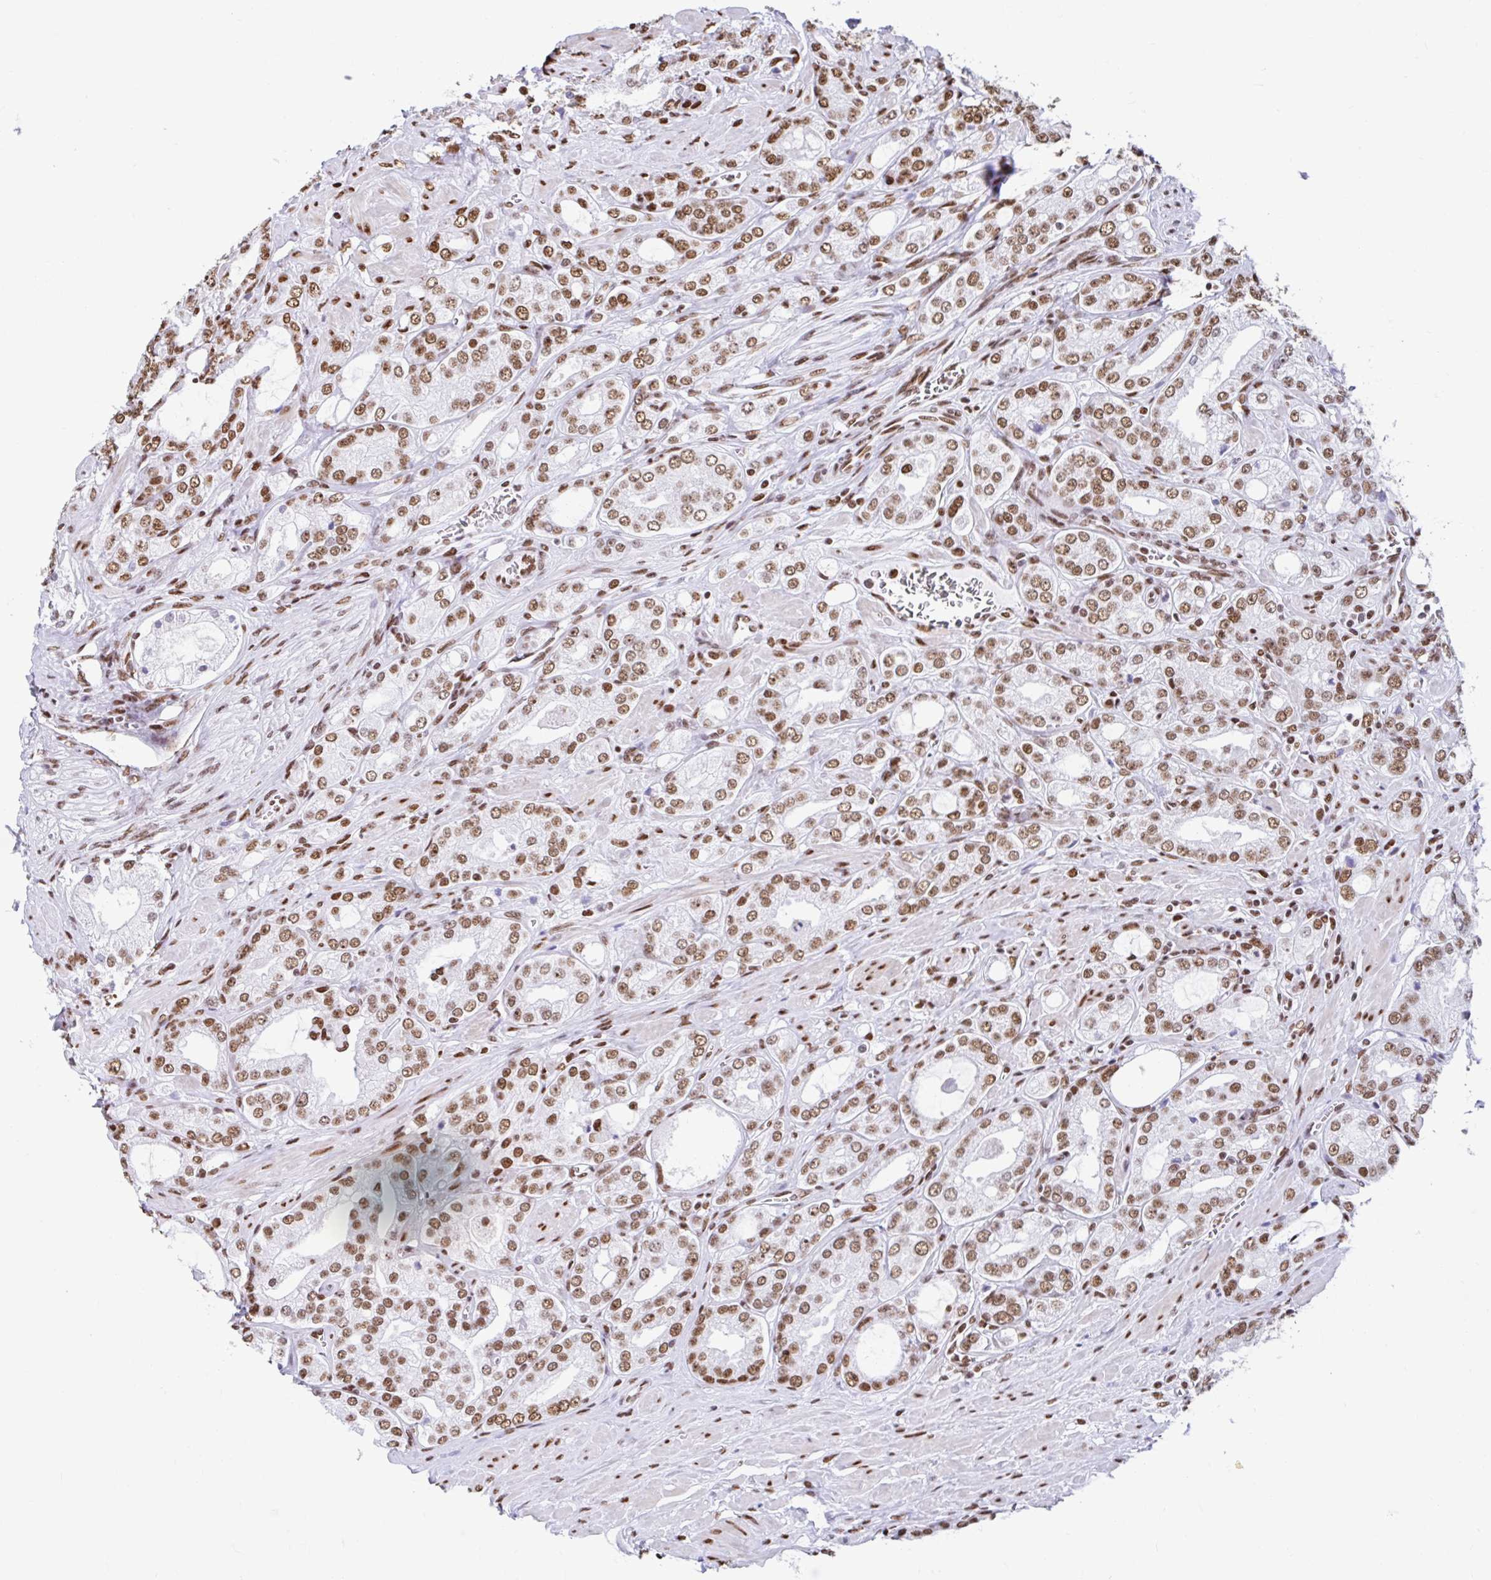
{"staining": {"intensity": "moderate", "quantity": ">75%", "location": "nuclear"}, "tissue": "prostate cancer", "cell_type": "Tumor cells", "image_type": "cancer", "snomed": [{"axis": "morphology", "description": "Adenocarcinoma, High grade"}, {"axis": "topography", "description": "Prostate"}], "caption": "Tumor cells display medium levels of moderate nuclear staining in approximately >75% of cells in prostate cancer. (brown staining indicates protein expression, while blue staining denotes nuclei).", "gene": "KHDRBS1", "patient": {"sex": "male", "age": 66}}